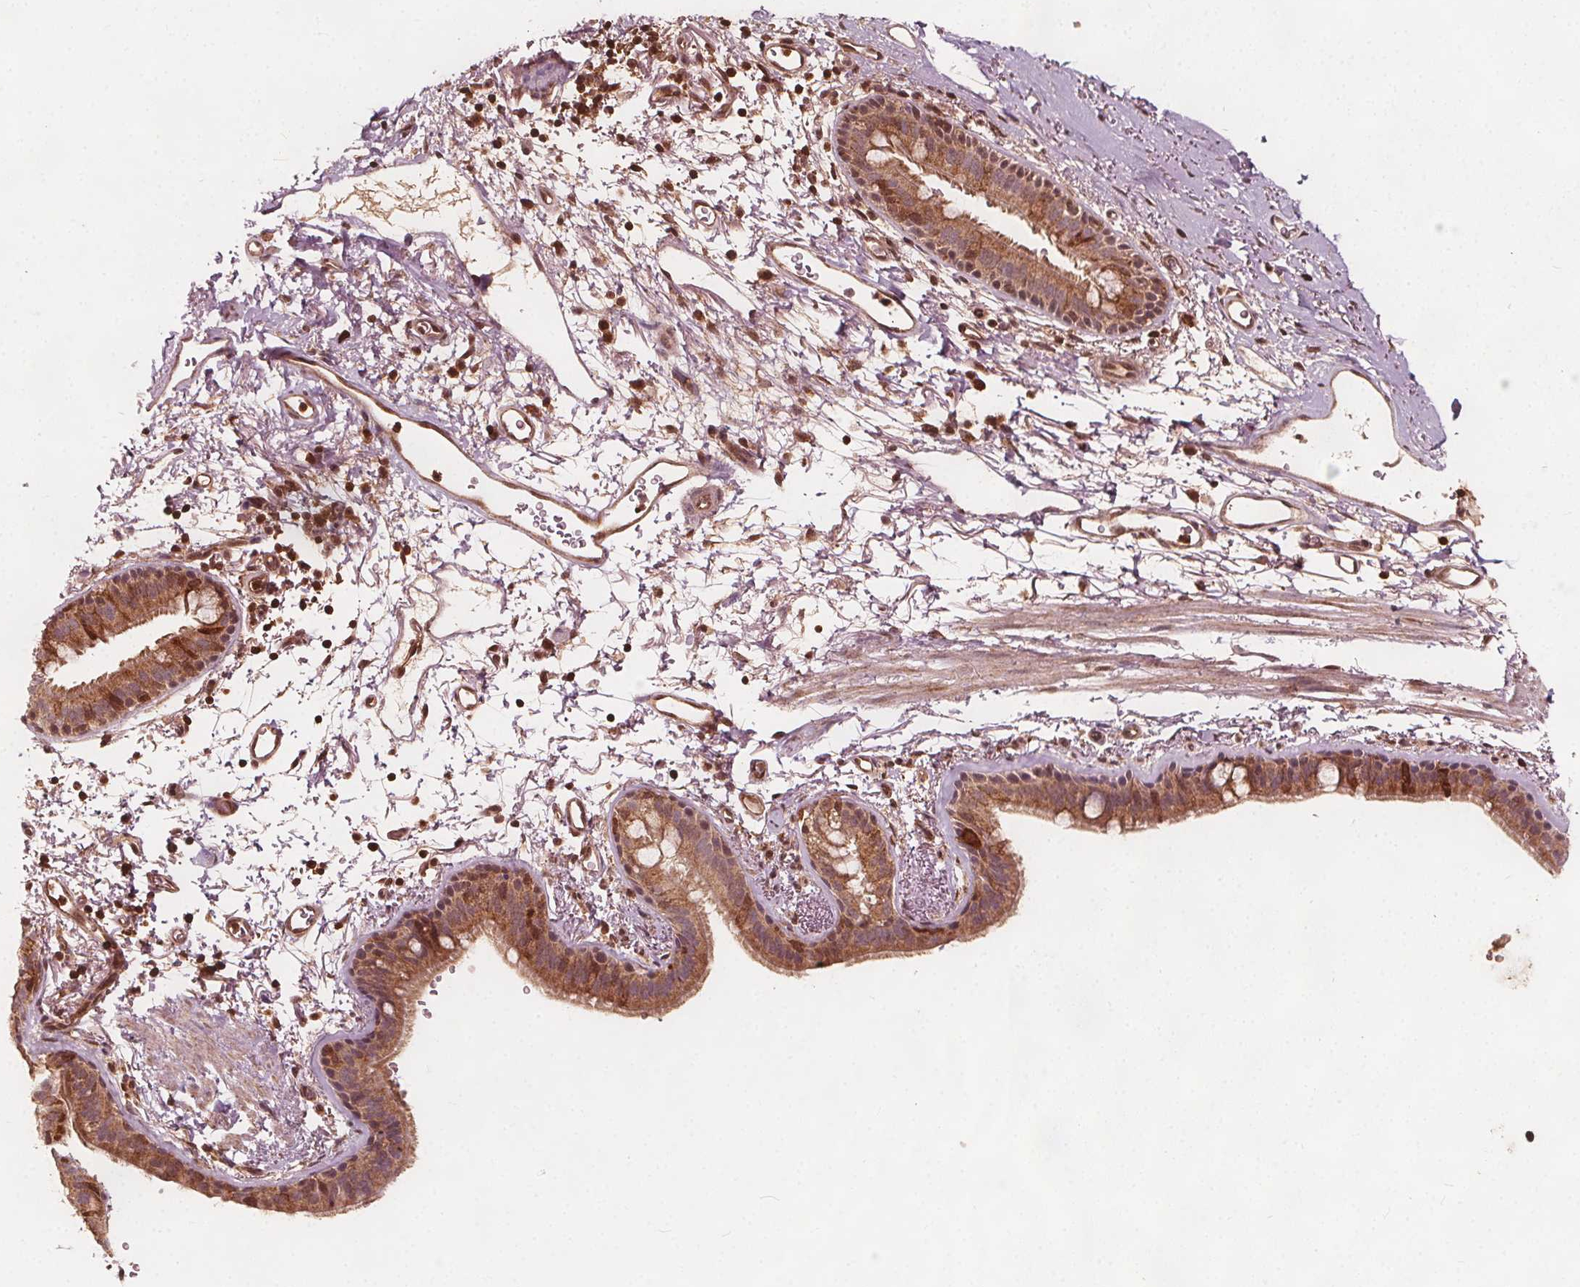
{"staining": {"intensity": "moderate", "quantity": ">75%", "location": "cytoplasmic/membranous,nuclear"}, "tissue": "bronchus", "cell_type": "Respiratory epithelial cells", "image_type": "normal", "snomed": [{"axis": "morphology", "description": "Normal tissue, NOS"}, {"axis": "topography", "description": "Lymph node"}, {"axis": "topography", "description": "Bronchus"}], "caption": "Bronchus stained with DAB IHC shows medium levels of moderate cytoplasmic/membranous,nuclear staining in about >75% of respiratory epithelial cells.", "gene": "AIP", "patient": {"sex": "female", "age": 70}}